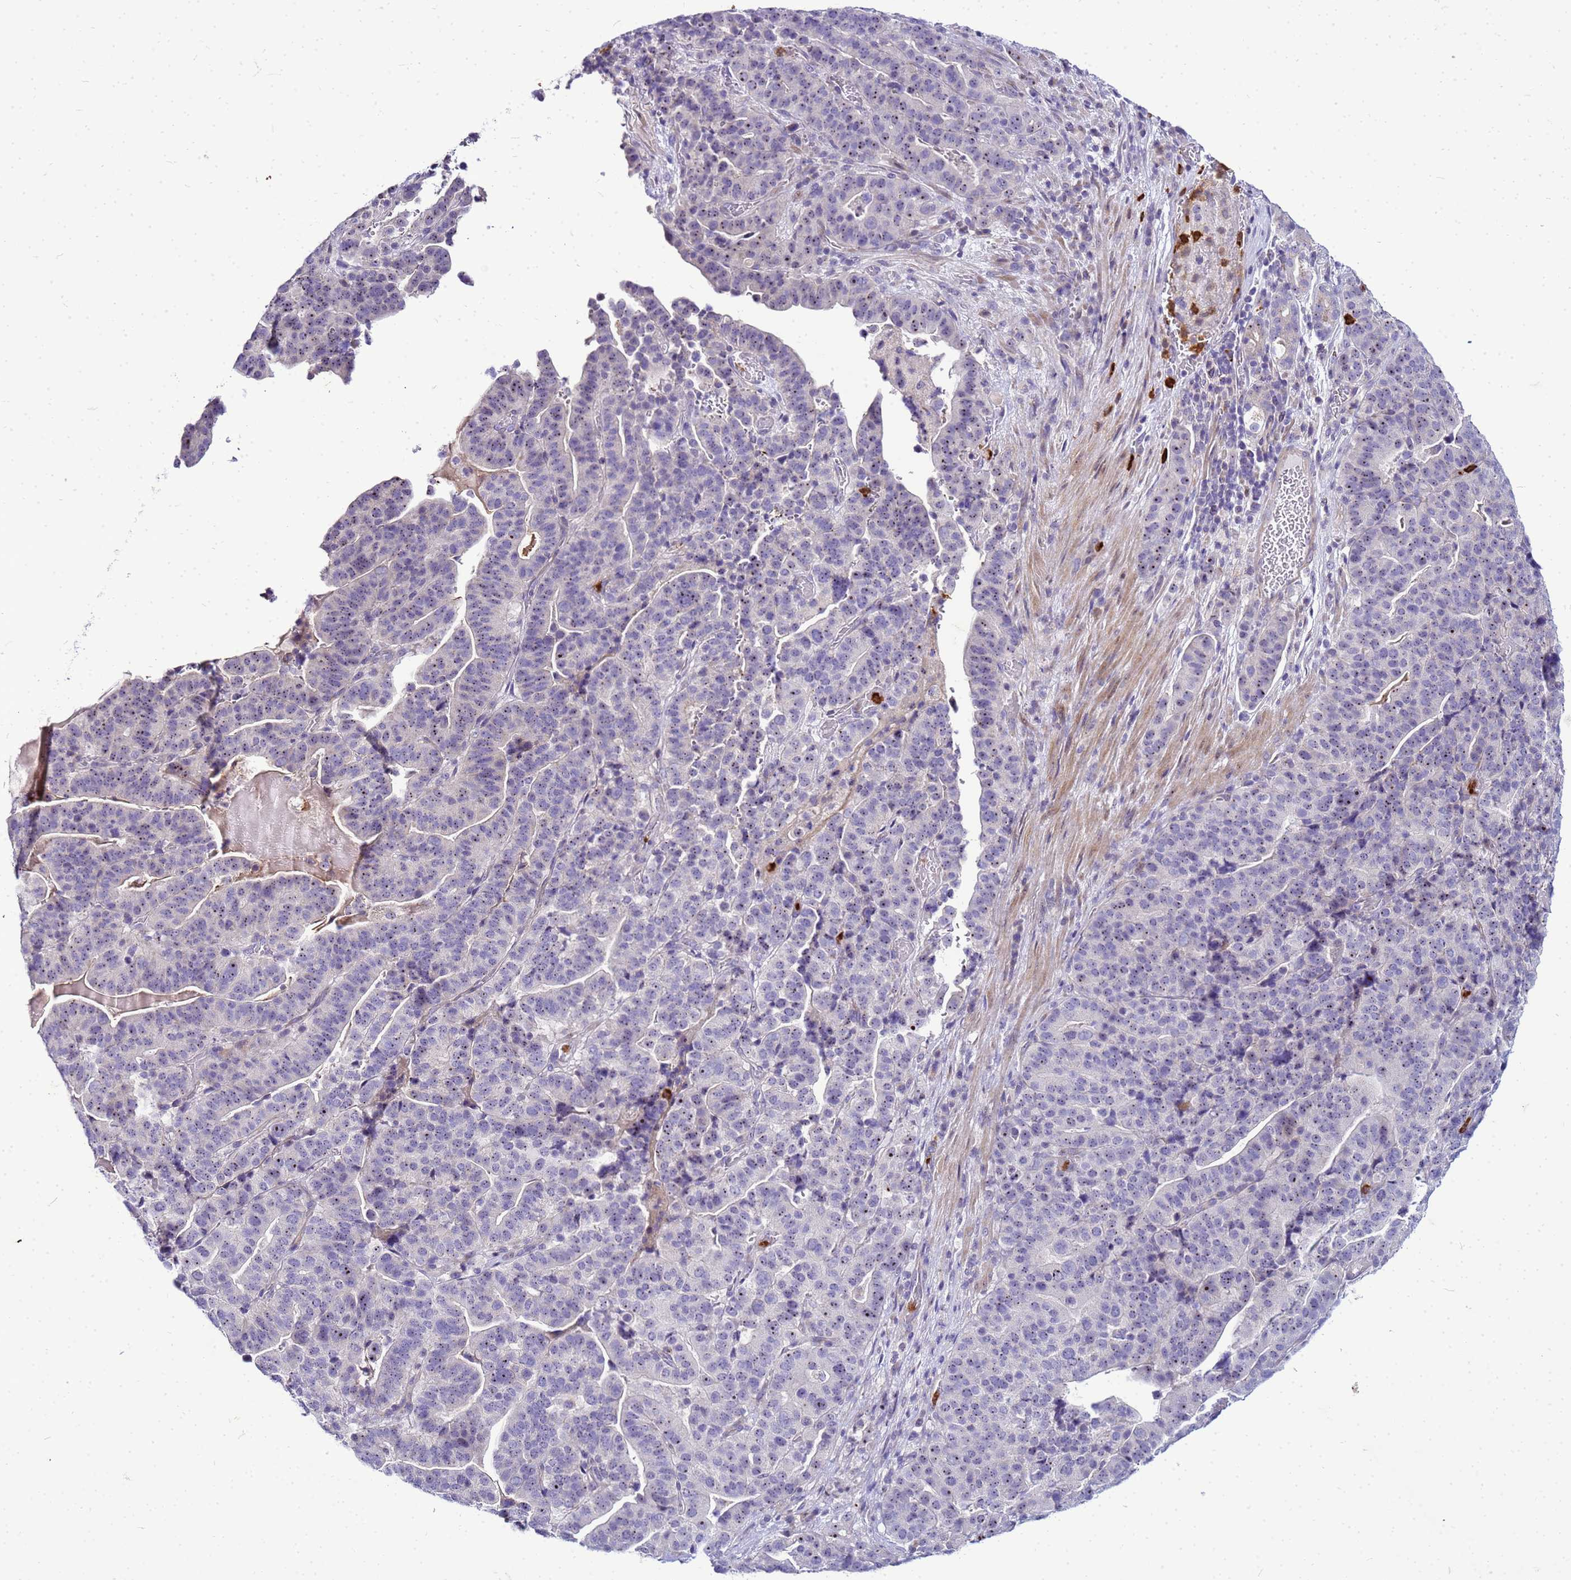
{"staining": {"intensity": "moderate", "quantity": "25%-75%", "location": "nuclear"}, "tissue": "stomach cancer", "cell_type": "Tumor cells", "image_type": "cancer", "snomed": [{"axis": "morphology", "description": "Adenocarcinoma, NOS"}, {"axis": "topography", "description": "Stomach"}], "caption": "Immunohistochemical staining of human stomach cancer (adenocarcinoma) displays medium levels of moderate nuclear staining in about 25%-75% of tumor cells.", "gene": "VPS4B", "patient": {"sex": "male", "age": 48}}